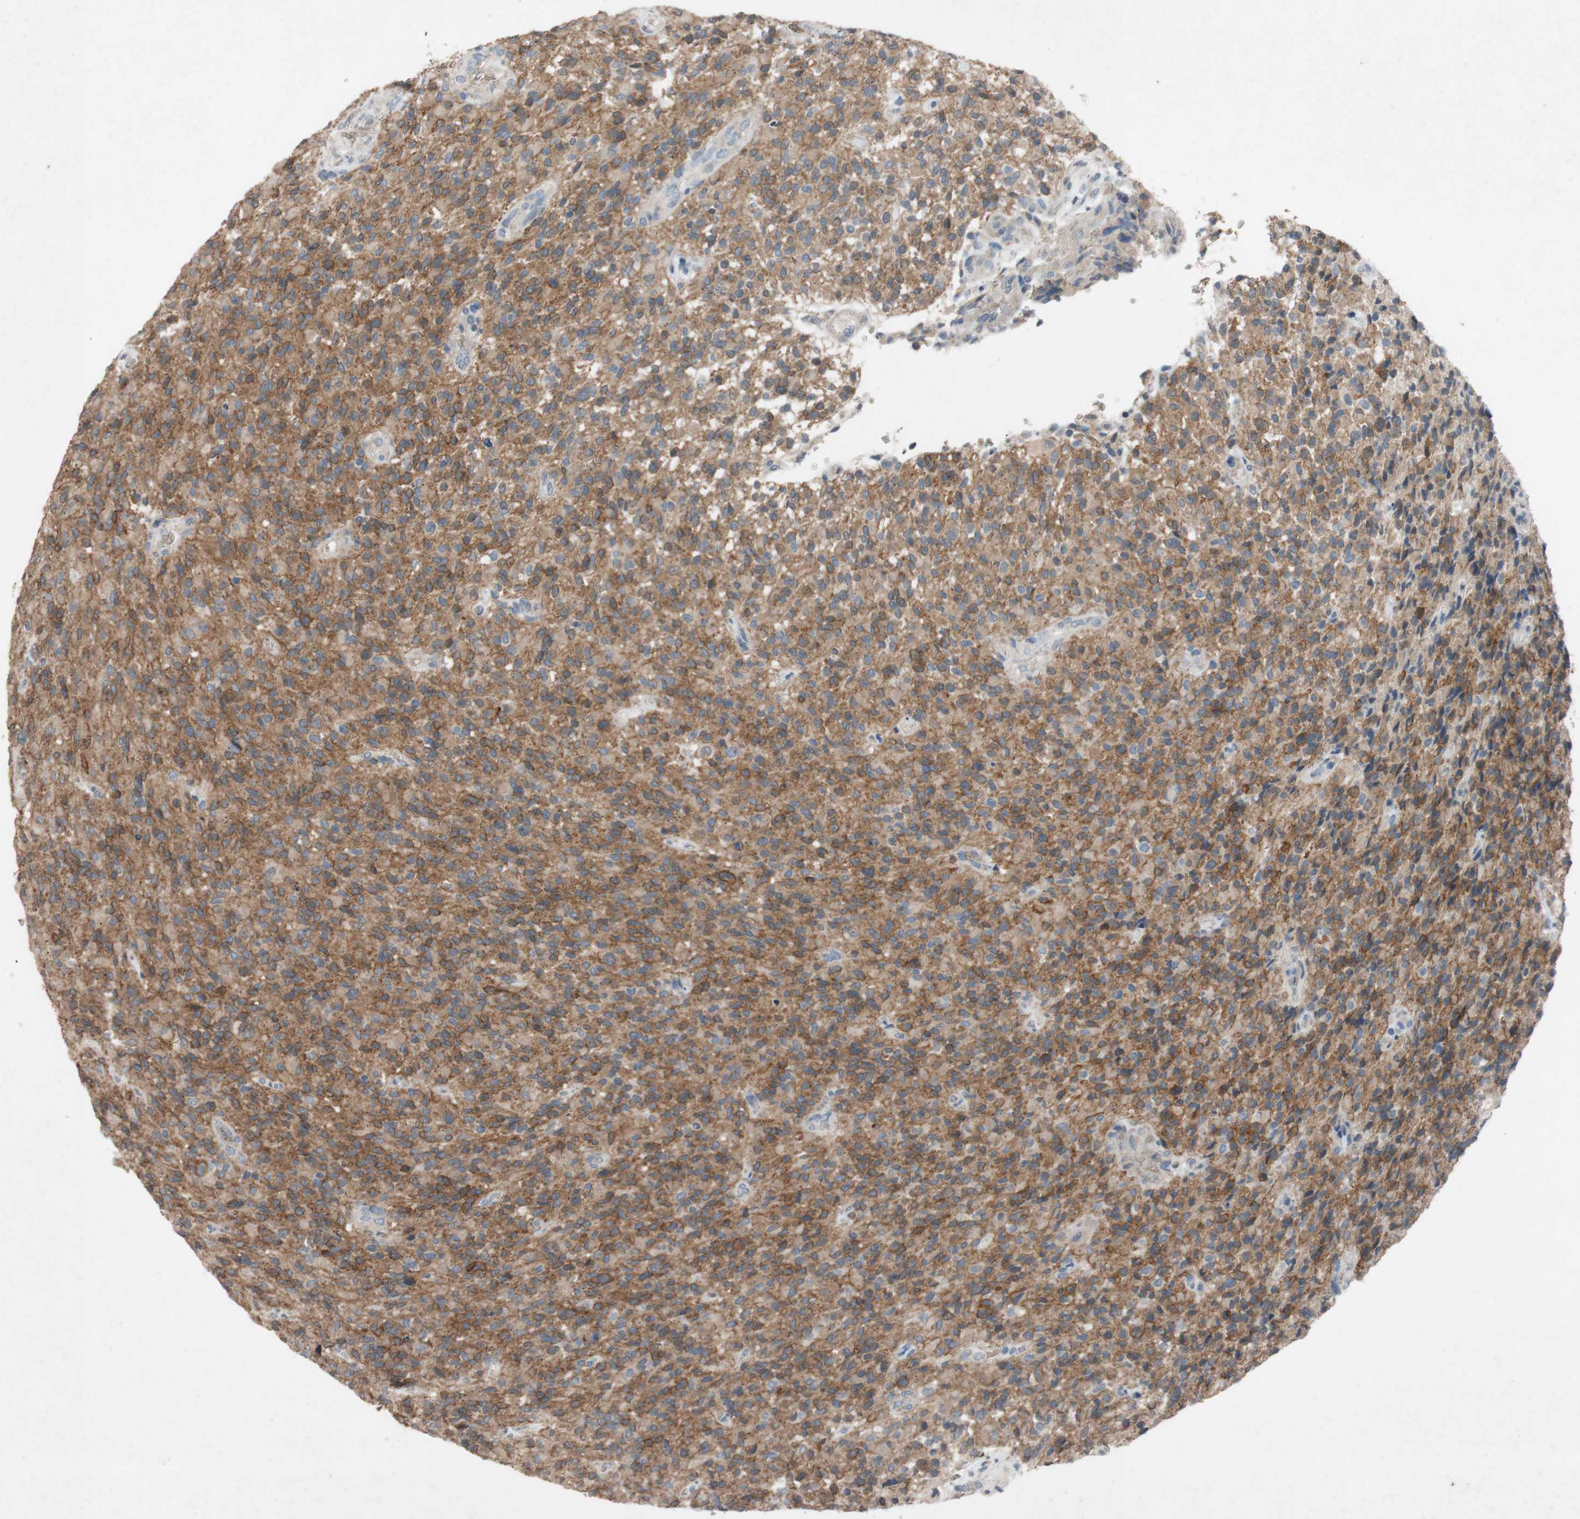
{"staining": {"intensity": "weak", "quantity": "25%-75%", "location": "cytoplasmic/membranous"}, "tissue": "glioma", "cell_type": "Tumor cells", "image_type": "cancer", "snomed": [{"axis": "morphology", "description": "Glioma, malignant, High grade"}, {"axis": "topography", "description": "Brain"}], "caption": "A brown stain shows weak cytoplasmic/membranous staining of a protein in malignant glioma (high-grade) tumor cells. (Brightfield microscopy of DAB IHC at high magnification).", "gene": "ADD2", "patient": {"sex": "male", "age": 71}}